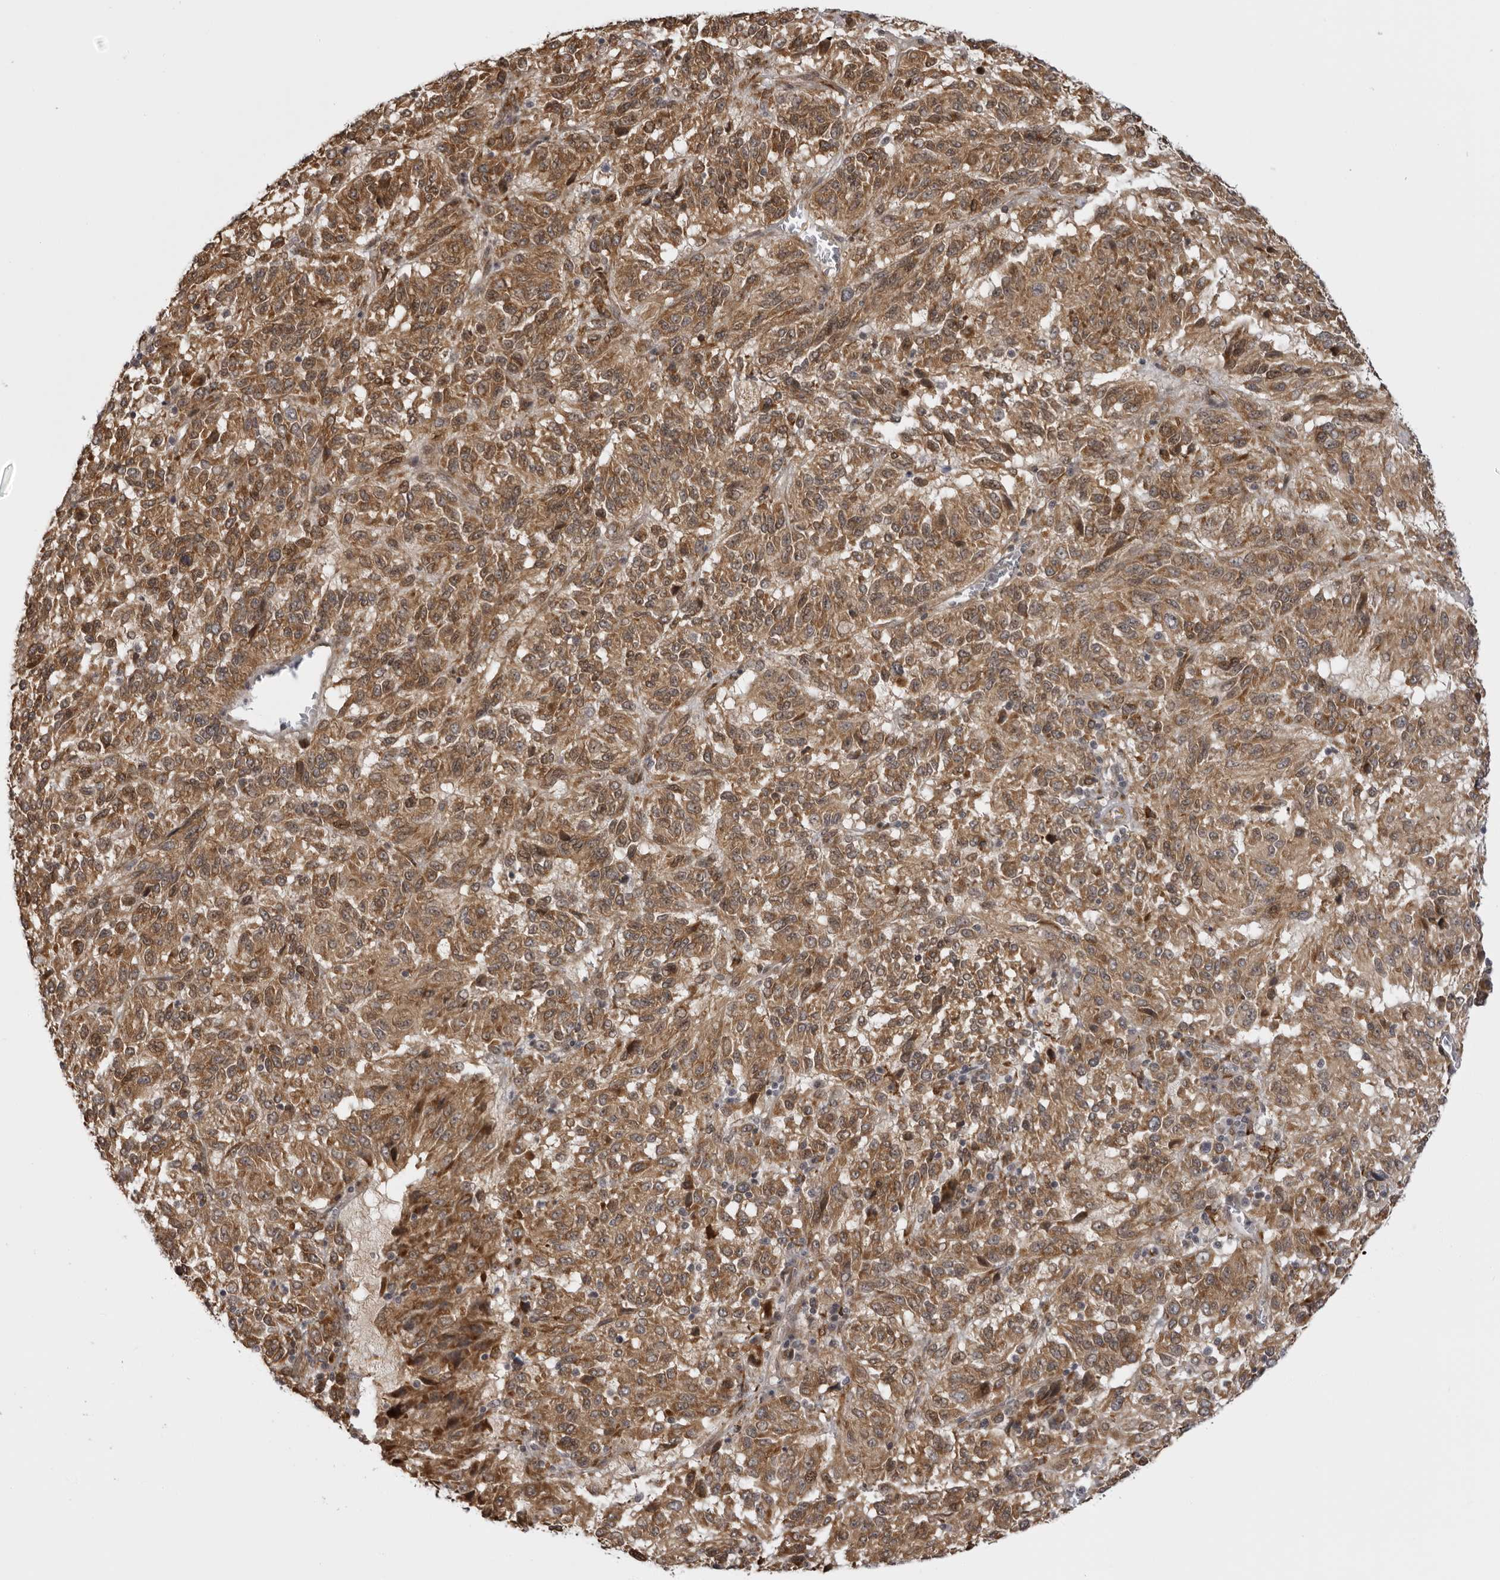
{"staining": {"intensity": "moderate", "quantity": ">75%", "location": "cytoplasmic/membranous"}, "tissue": "melanoma", "cell_type": "Tumor cells", "image_type": "cancer", "snomed": [{"axis": "morphology", "description": "Malignant melanoma, Metastatic site"}, {"axis": "topography", "description": "Lung"}], "caption": "An immunohistochemistry histopathology image of tumor tissue is shown. Protein staining in brown labels moderate cytoplasmic/membranous positivity in malignant melanoma (metastatic site) within tumor cells.", "gene": "DNAH14", "patient": {"sex": "male", "age": 64}}